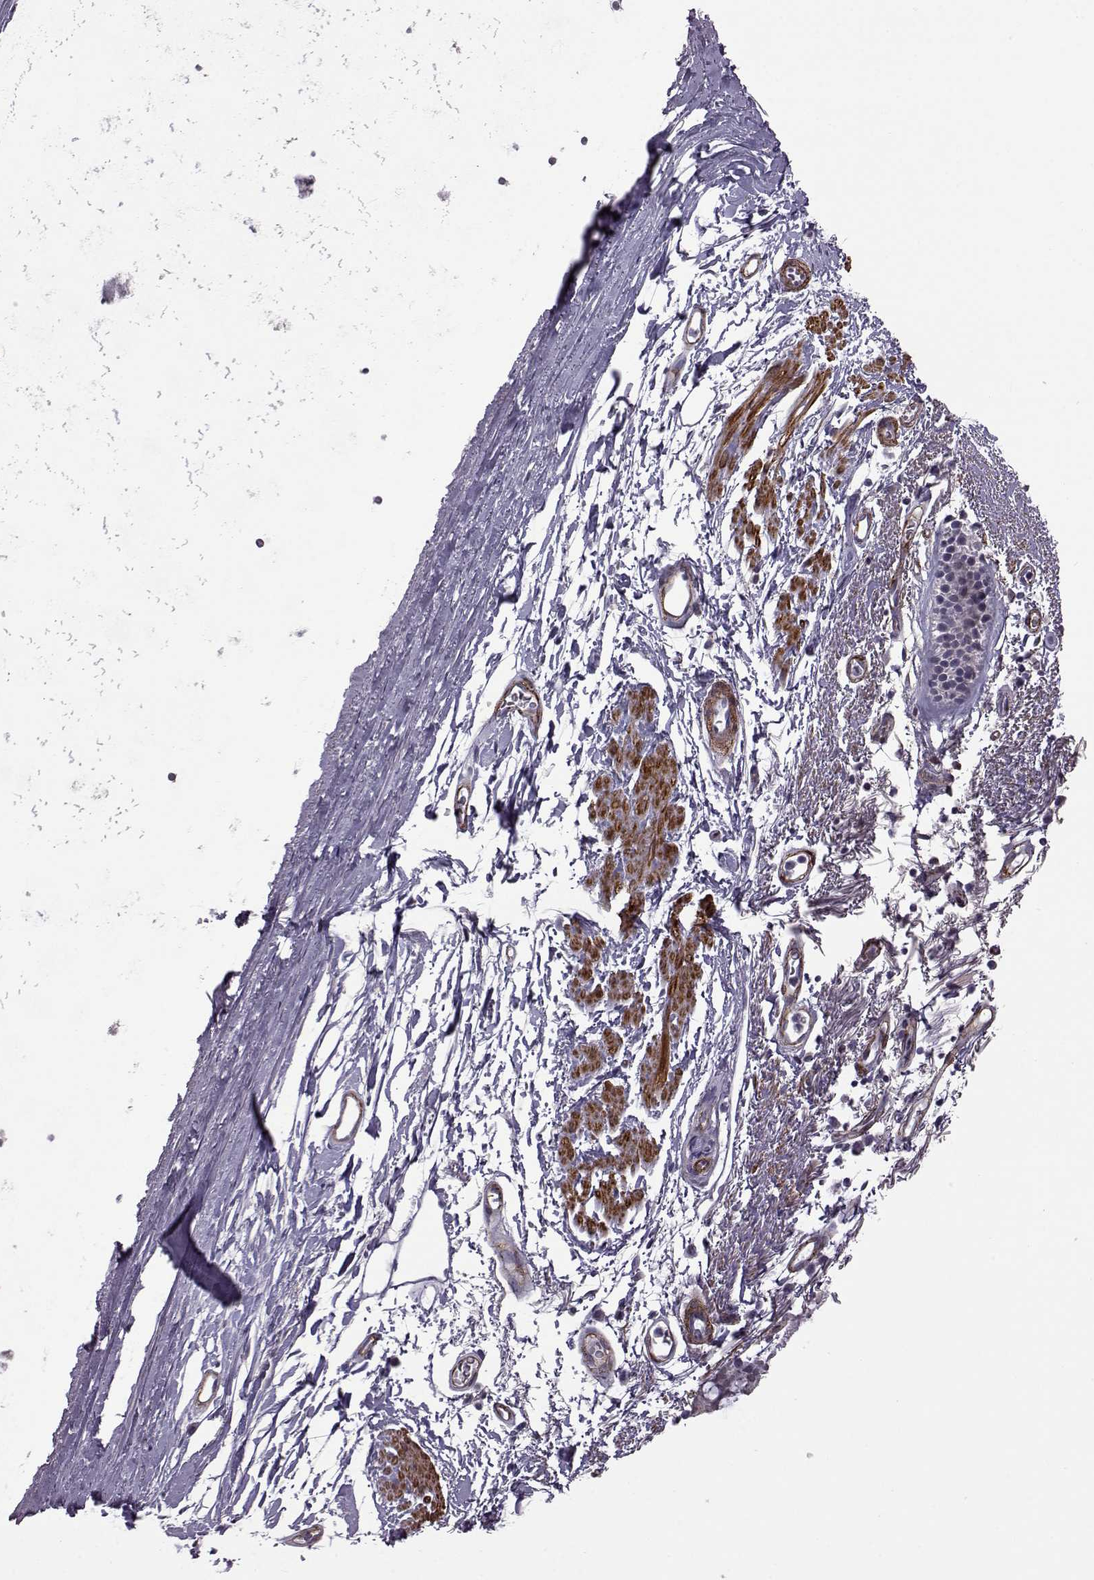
{"staining": {"intensity": "weak", "quantity": "<25%", "location": "nuclear"}, "tissue": "bronchus", "cell_type": "Respiratory epithelial cells", "image_type": "normal", "snomed": [{"axis": "morphology", "description": "Normal tissue, NOS"}, {"axis": "topography", "description": "Lymph node"}, {"axis": "topography", "description": "Bronchus"}], "caption": "The photomicrograph shows no staining of respiratory epithelial cells in normal bronchus. (DAB (3,3'-diaminobenzidine) immunohistochemistry (IHC) visualized using brightfield microscopy, high magnification).", "gene": "SYNPO2", "patient": {"sex": "female", "age": 70}}